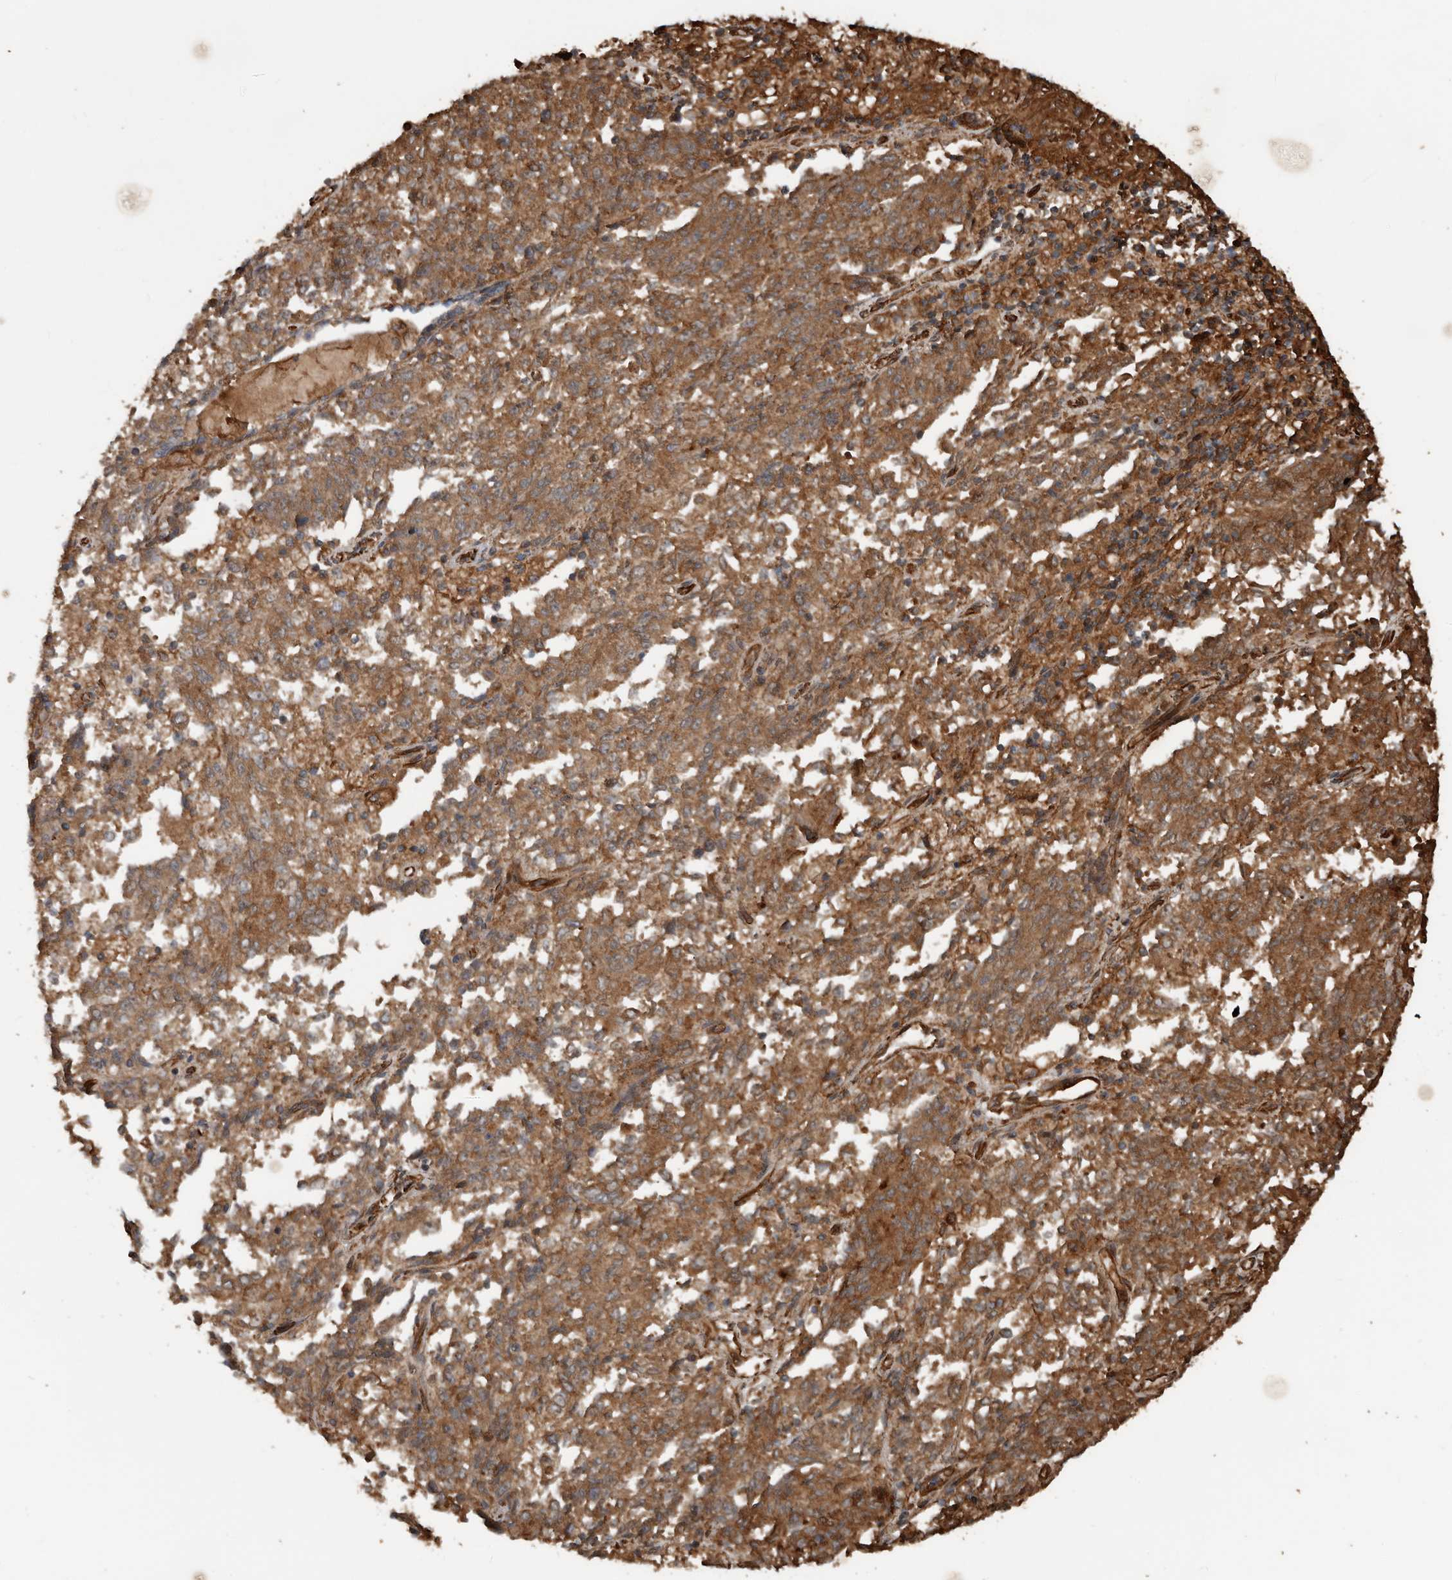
{"staining": {"intensity": "moderate", "quantity": ">75%", "location": "cytoplasmic/membranous"}, "tissue": "endometrial cancer", "cell_type": "Tumor cells", "image_type": "cancer", "snomed": [{"axis": "morphology", "description": "Adenocarcinoma, NOS"}, {"axis": "topography", "description": "Endometrium"}], "caption": "Human endometrial cancer stained with a protein marker reveals moderate staining in tumor cells.", "gene": "YOD1", "patient": {"sex": "female", "age": 80}}